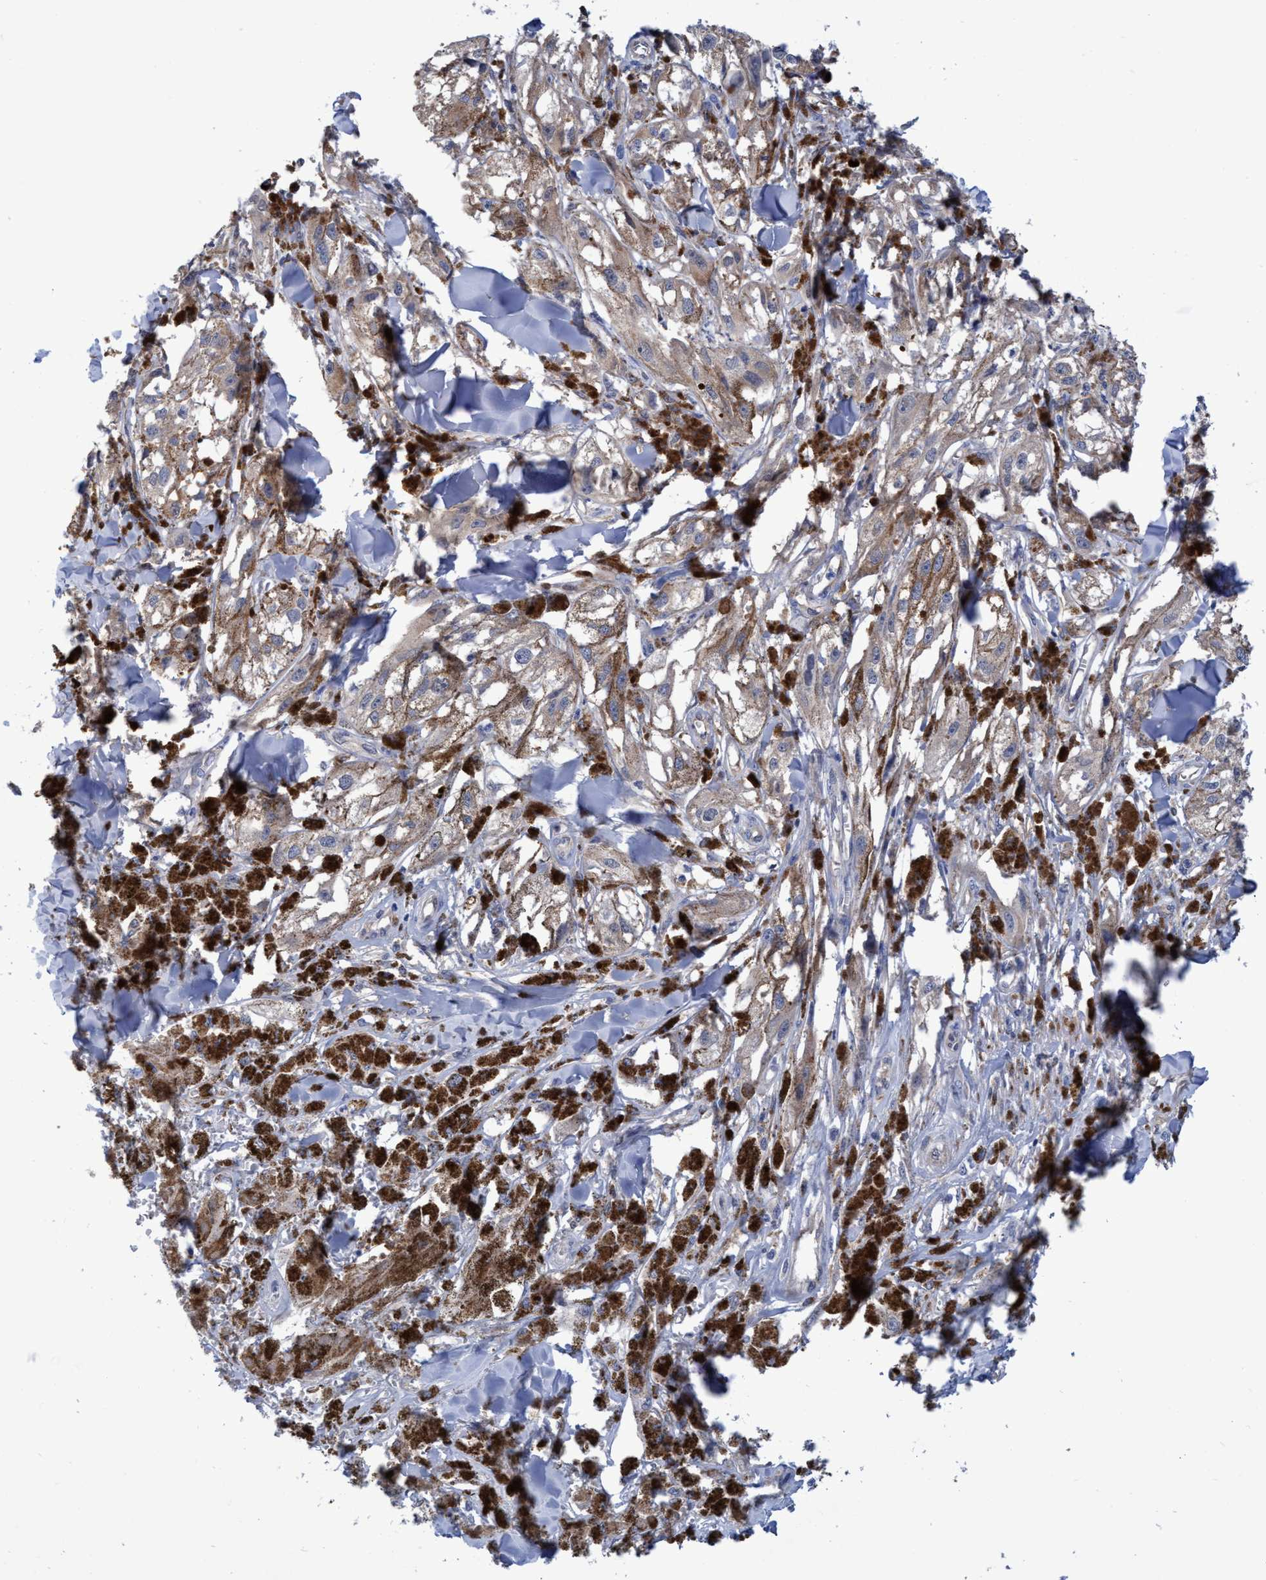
{"staining": {"intensity": "moderate", "quantity": ">75%", "location": "cytoplasmic/membranous"}, "tissue": "melanoma", "cell_type": "Tumor cells", "image_type": "cancer", "snomed": [{"axis": "morphology", "description": "Malignant melanoma, NOS"}, {"axis": "topography", "description": "Skin"}], "caption": "This histopathology image shows immunohistochemistry (IHC) staining of human melanoma, with medium moderate cytoplasmic/membranous staining in approximately >75% of tumor cells.", "gene": "PNPO", "patient": {"sex": "male", "age": 88}}